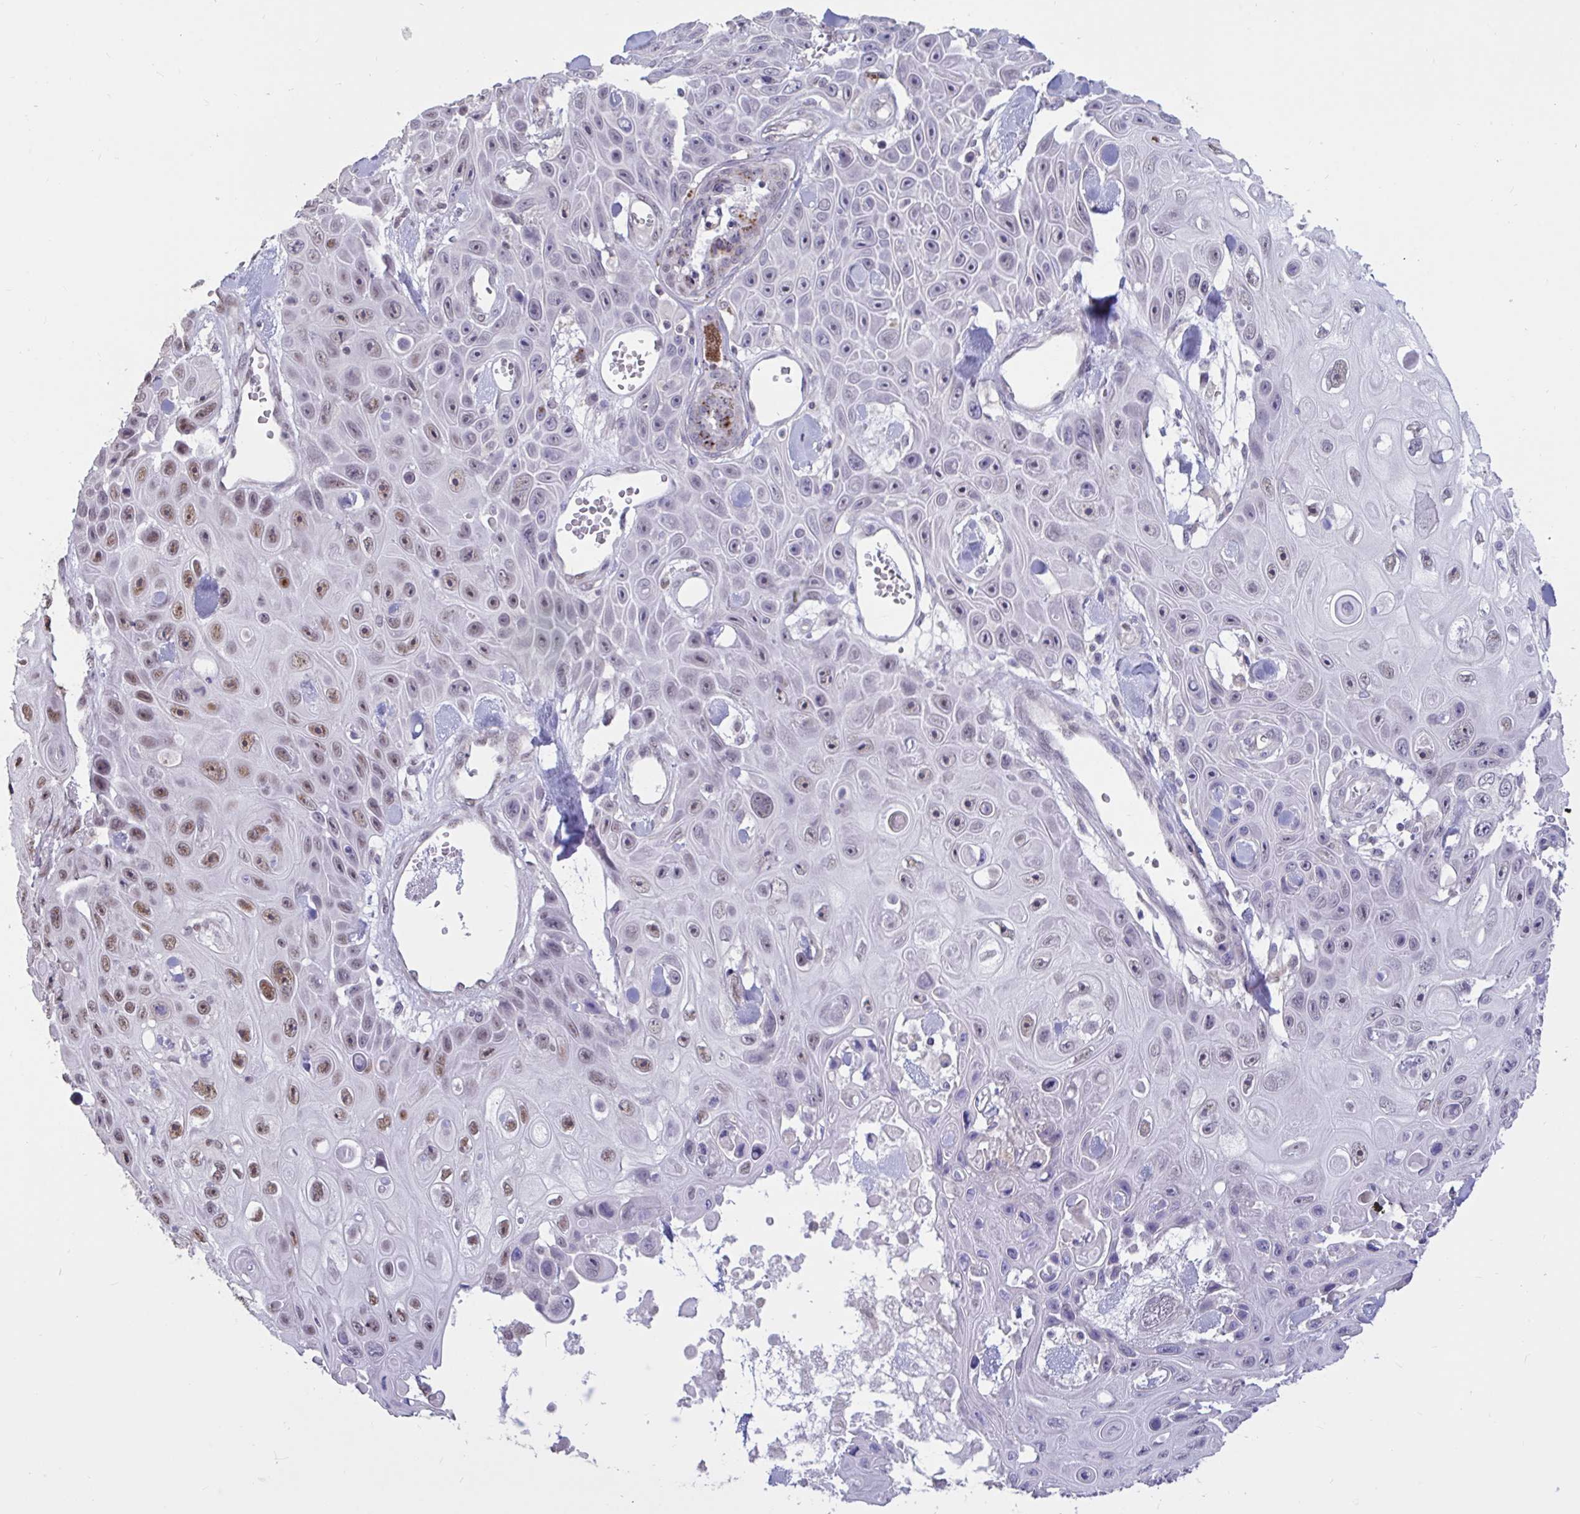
{"staining": {"intensity": "moderate", "quantity": "25%-75%", "location": "nuclear"}, "tissue": "skin cancer", "cell_type": "Tumor cells", "image_type": "cancer", "snomed": [{"axis": "morphology", "description": "Squamous cell carcinoma, NOS"}, {"axis": "topography", "description": "Skin"}], "caption": "The immunohistochemical stain shows moderate nuclear staining in tumor cells of skin squamous cell carcinoma tissue. (DAB (3,3'-diaminobenzidine) = brown stain, brightfield microscopy at high magnification).", "gene": "DDX39A", "patient": {"sex": "male", "age": 82}}